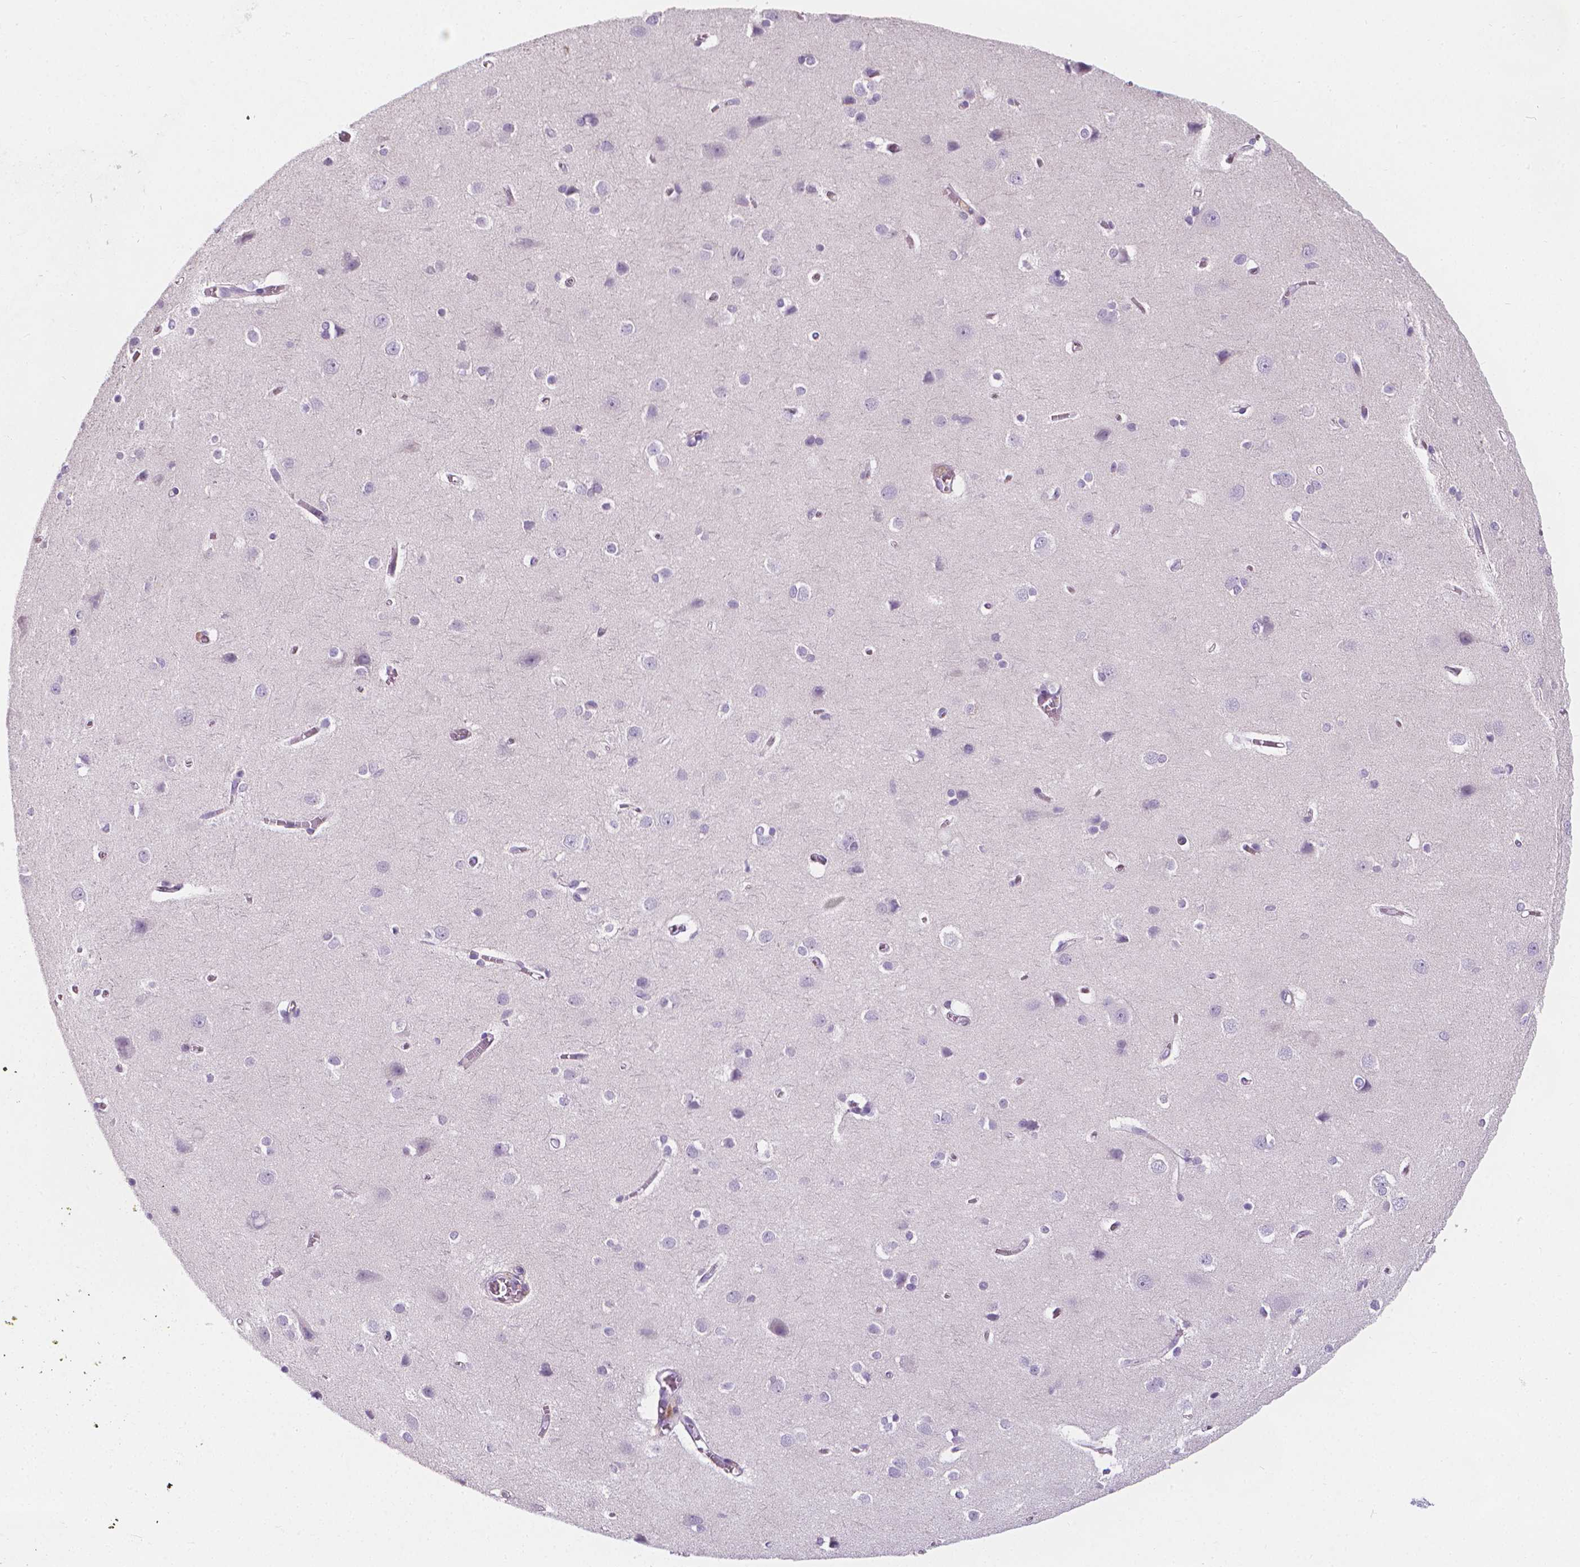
{"staining": {"intensity": "negative", "quantity": "none", "location": "none"}, "tissue": "cerebral cortex", "cell_type": "Endothelial cells", "image_type": "normal", "snomed": [{"axis": "morphology", "description": "Normal tissue, NOS"}, {"axis": "topography", "description": "Cerebral cortex"}], "caption": "This is an immunohistochemistry micrograph of normal human cerebral cortex. There is no positivity in endothelial cells.", "gene": "DCAF8L1", "patient": {"sex": "male", "age": 37}}